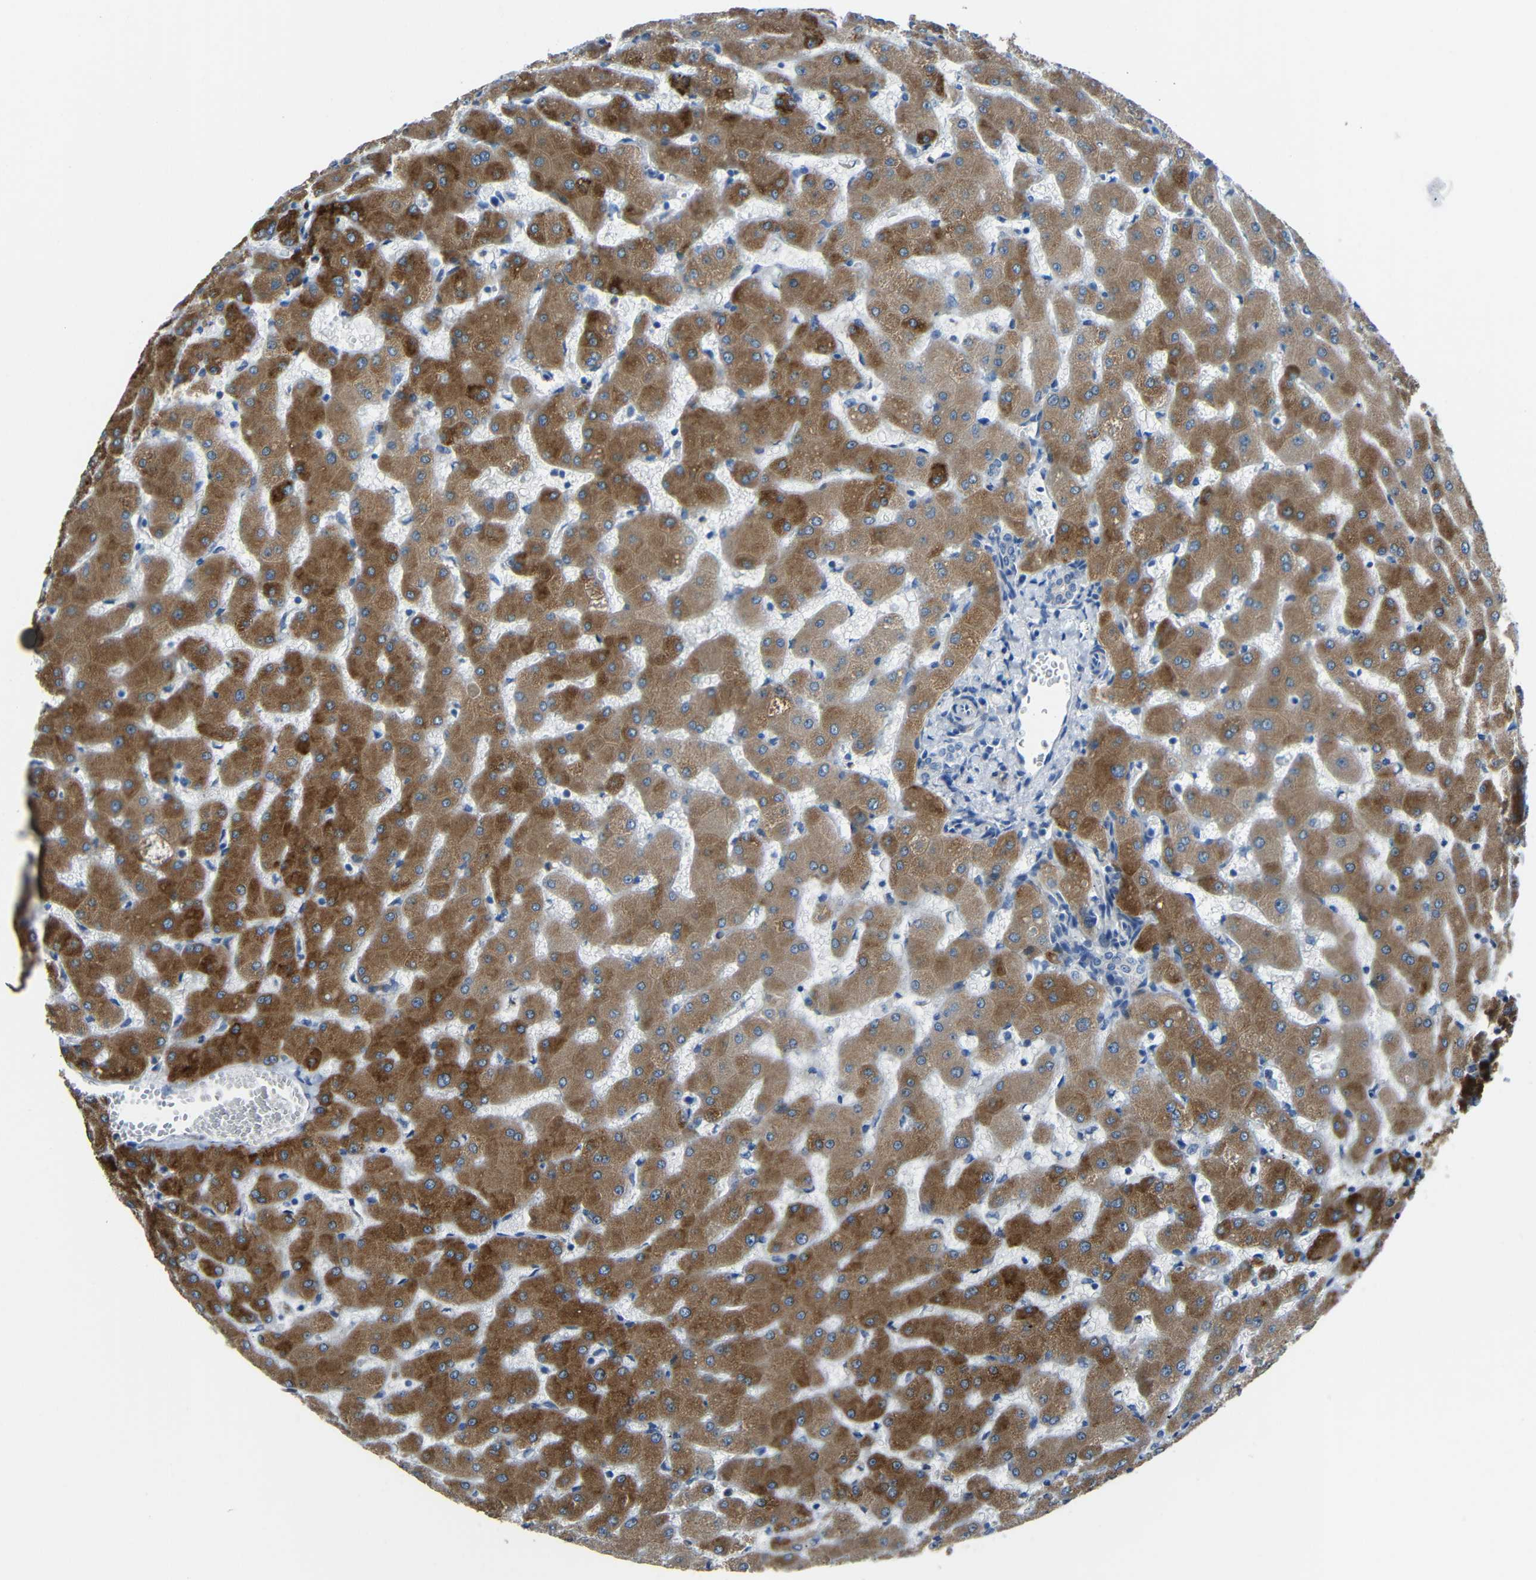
{"staining": {"intensity": "negative", "quantity": "none", "location": "none"}, "tissue": "liver", "cell_type": "Cholangiocytes", "image_type": "normal", "snomed": [{"axis": "morphology", "description": "Normal tissue, NOS"}, {"axis": "topography", "description": "Liver"}], "caption": "DAB (3,3'-diaminobenzidine) immunohistochemical staining of unremarkable human liver shows no significant positivity in cholangiocytes.", "gene": "STBD1", "patient": {"sex": "female", "age": 63}}